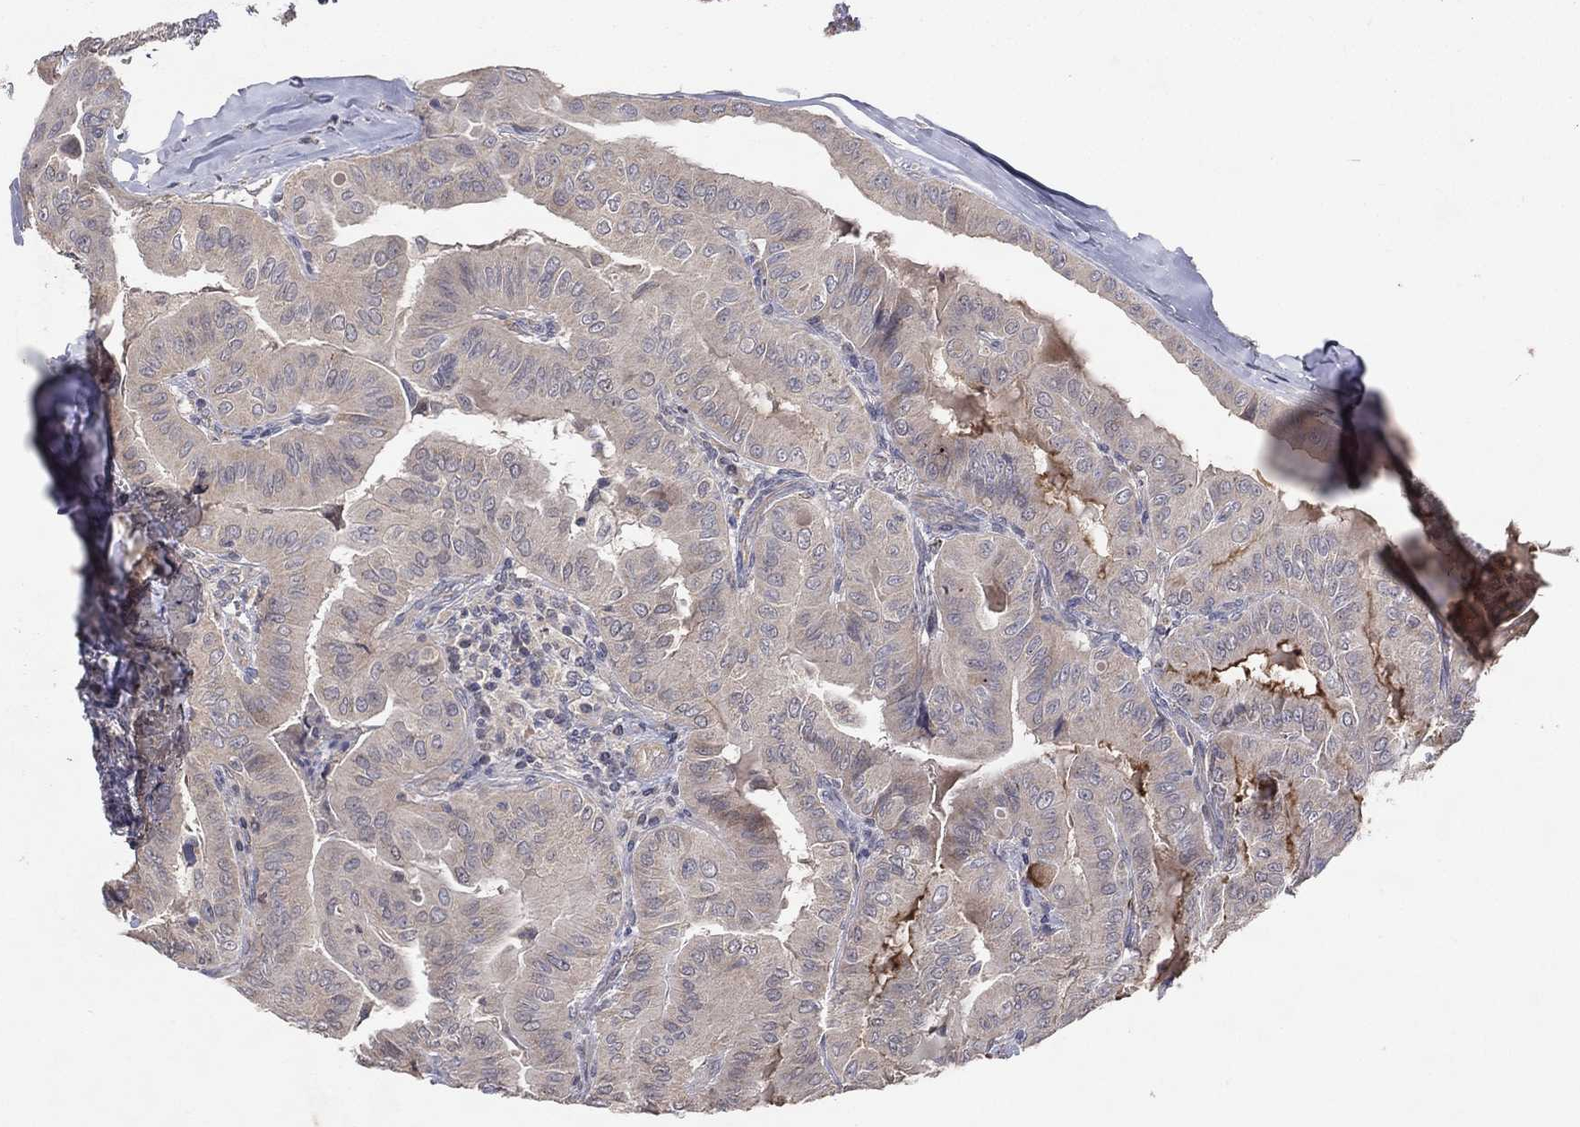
{"staining": {"intensity": "negative", "quantity": "none", "location": "none"}, "tissue": "thyroid cancer", "cell_type": "Tumor cells", "image_type": "cancer", "snomed": [{"axis": "morphology", "description": "Papillary adenocarcinoma, NOS"}, {"axis": "topography", "description": "Thyroid gland"}], "caption": "Micrograph shows no significant protein staining in tumor cells of papillary adenocarcinoma (thyroid).", "gene": "DNAH7", "patient": {"sex": "female", "age": 68}}